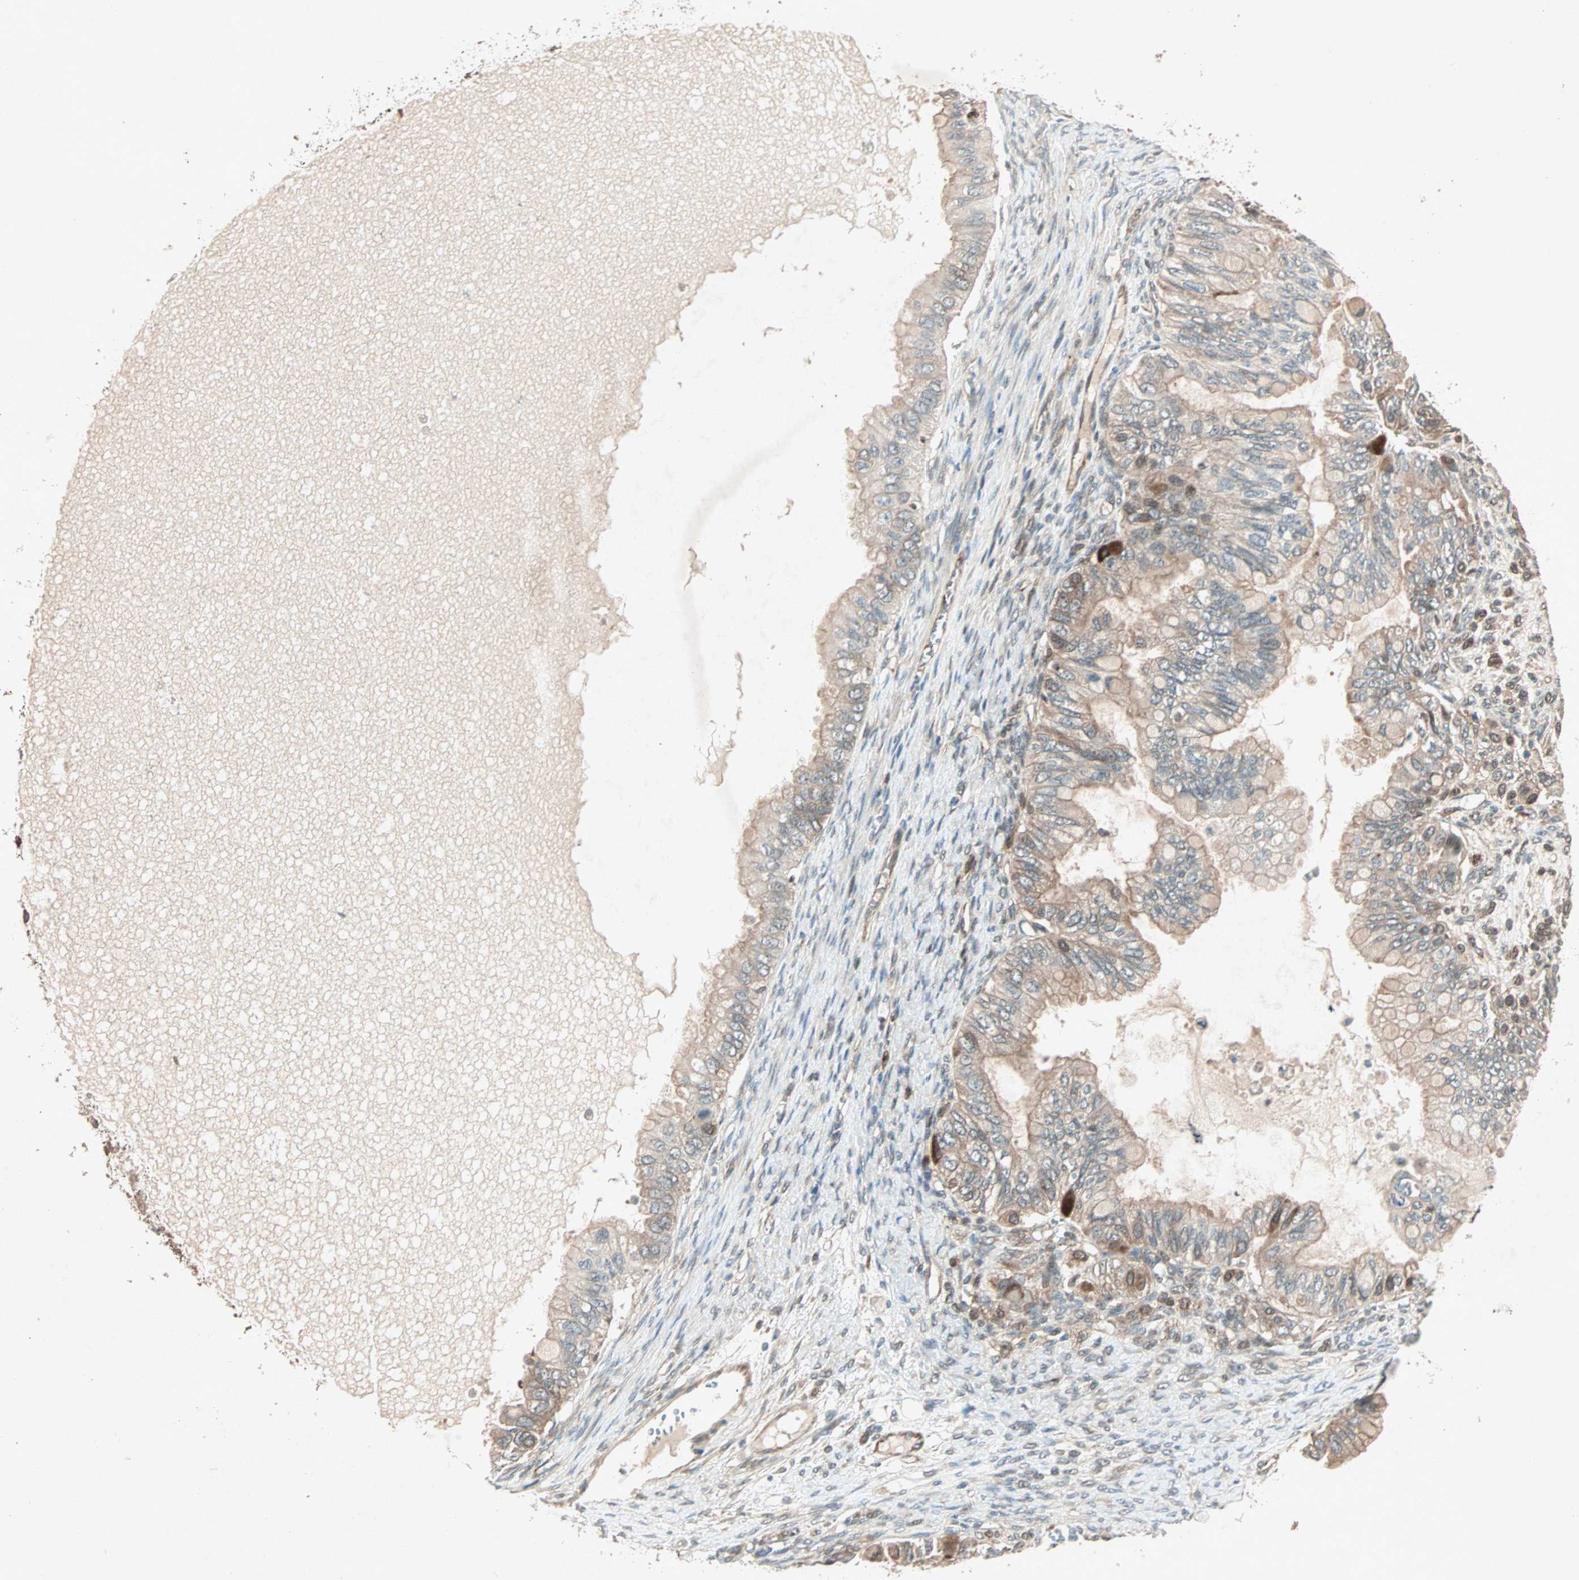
{"staining": {"intensity": "weak", "quantity": "25%-75%", "location": "cytoplasmic/membranous"}, "tissue": "ovarian cancer", "cell_type": "Tumor cells", "image_type": "cancer", "snomed": [{"axis": "morphology", "description": "Cystadenocarcinoma, mucinous, NOS"}, {"axis": "topography", "description": "Ovary"}], "caption": "A micrograph showing weak cytoplasmic/membranous expression in about 25%-75% of tumor cells in mucinous cystadenocarcinoma (ovarian), as visualized by brown immunohistochemical staining.", "gene": "SDSL", "patient": {"sex": "female", "age": 80}}